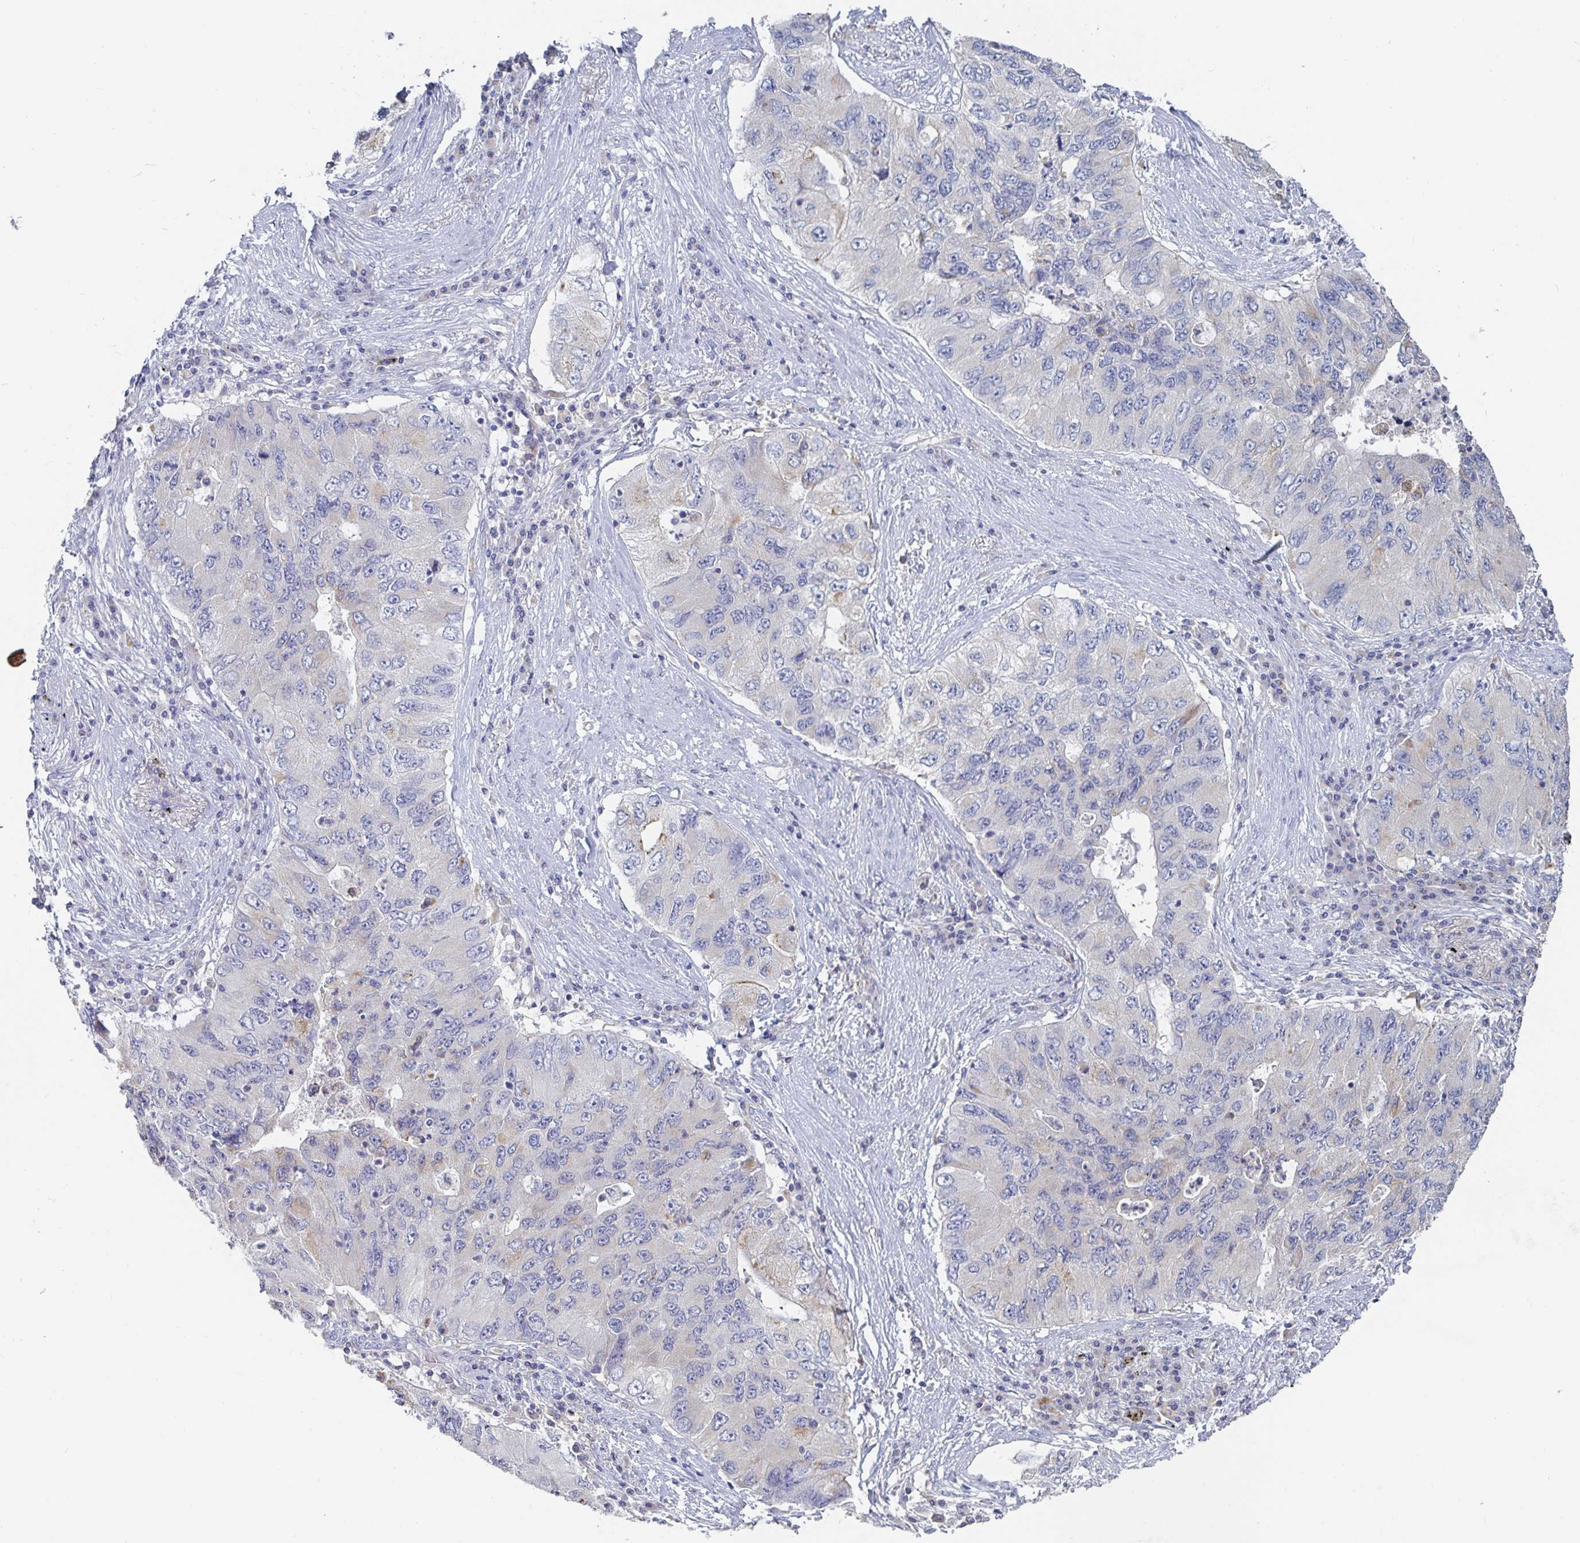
{"staining": {"intensity": "negative", "quantity": "none", "location": "none"}, "tissue": "lung cancer", "cell_type": "Tumor cells", "image_type": "cancer", "snomed": [{"axis": "morphology", "description": "Adenocarcinoma, NOS"}, {"axis": "morphology", "description": "Adenocarcinoma, metastatic, NOS"}, {"axis": "topography", "description": "Lymph node"}, {"axis": "topography", "description": "Lung"}], "caption": "Immunohistochemical staining of lung cancer (metastatic adenocarcinoma) exhibits no significant staining in tumor cells. The staining is performed using DAB brown chromogen with nuclei counter-stained in using hematoxylin.", "gene": "SPPL3", "patient": {"sex": "female", "age": 54}}